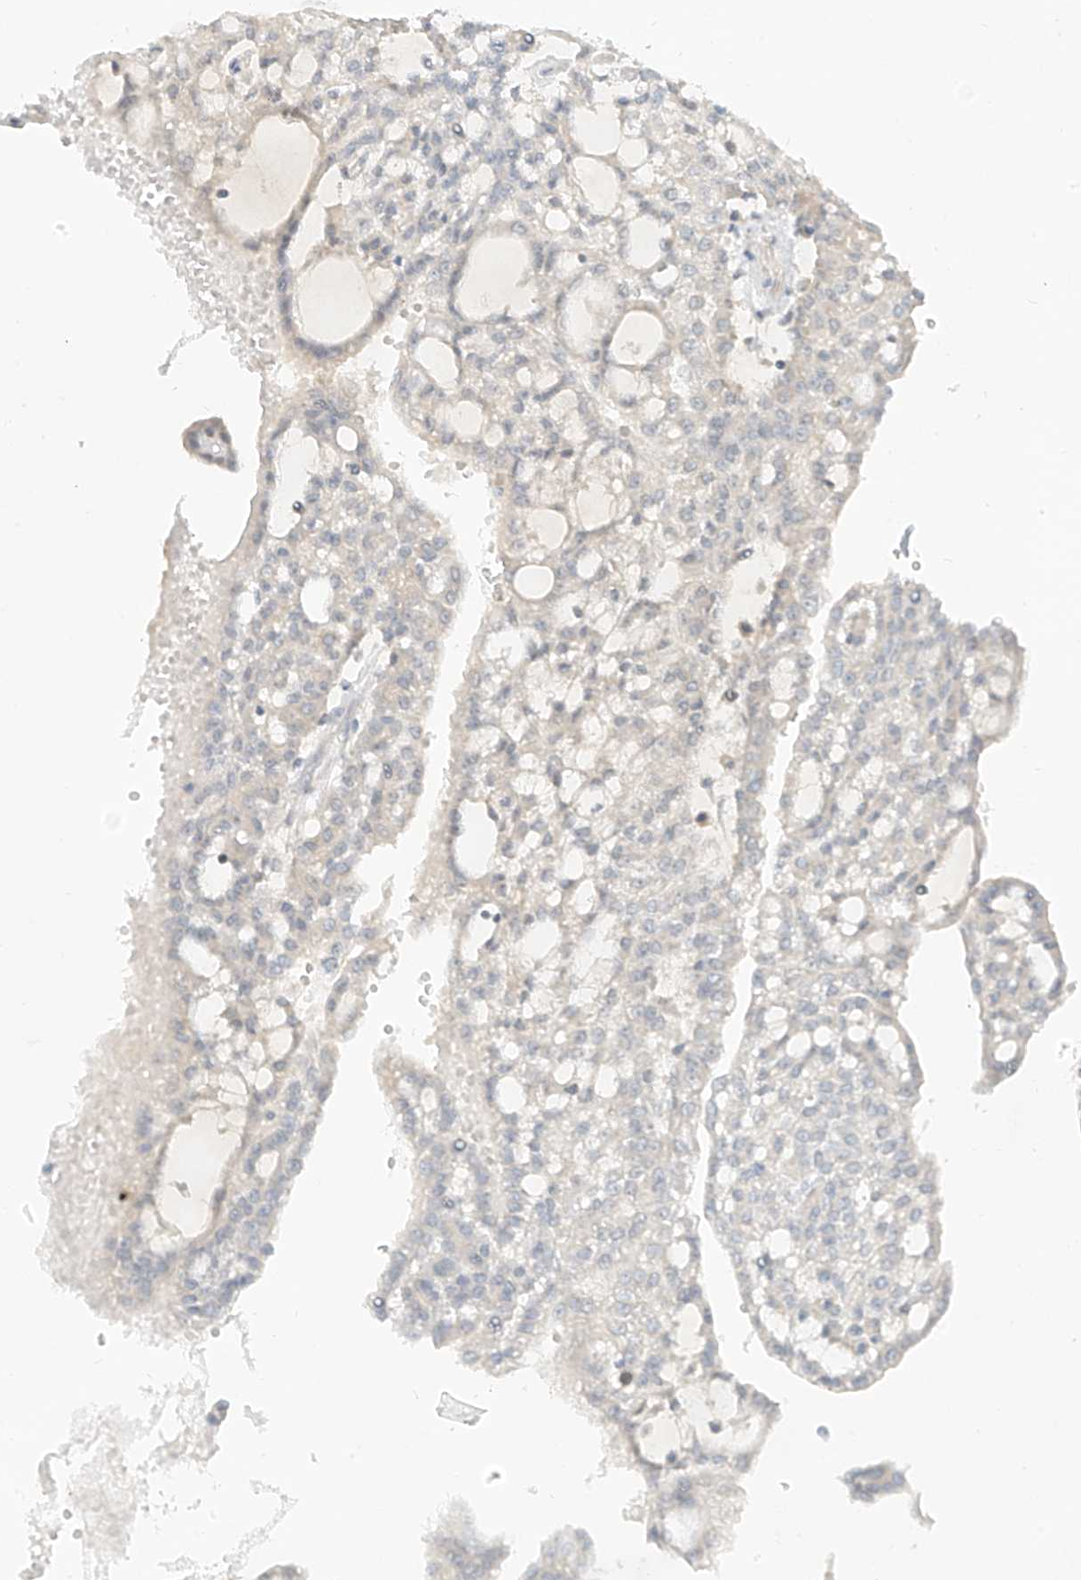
{"staining": {"intensity": "negative", "quantity": "none", "location": "none"}, "tissue": "renal cancer", "cell_type": "Tumor cells", "image_type": "cancer", "snomed": [{"axis": "morphology", "description": "Adenocarcinoma, NOS"}, {"axis": "topography", "description": "Kidney"}], "caption": "Immunohistochemical staining of renal adenocarcinoma displays no significant expression in tumor cells.", "gene": "C2orf42", "patient": {"sex": "male", "age": 63}}